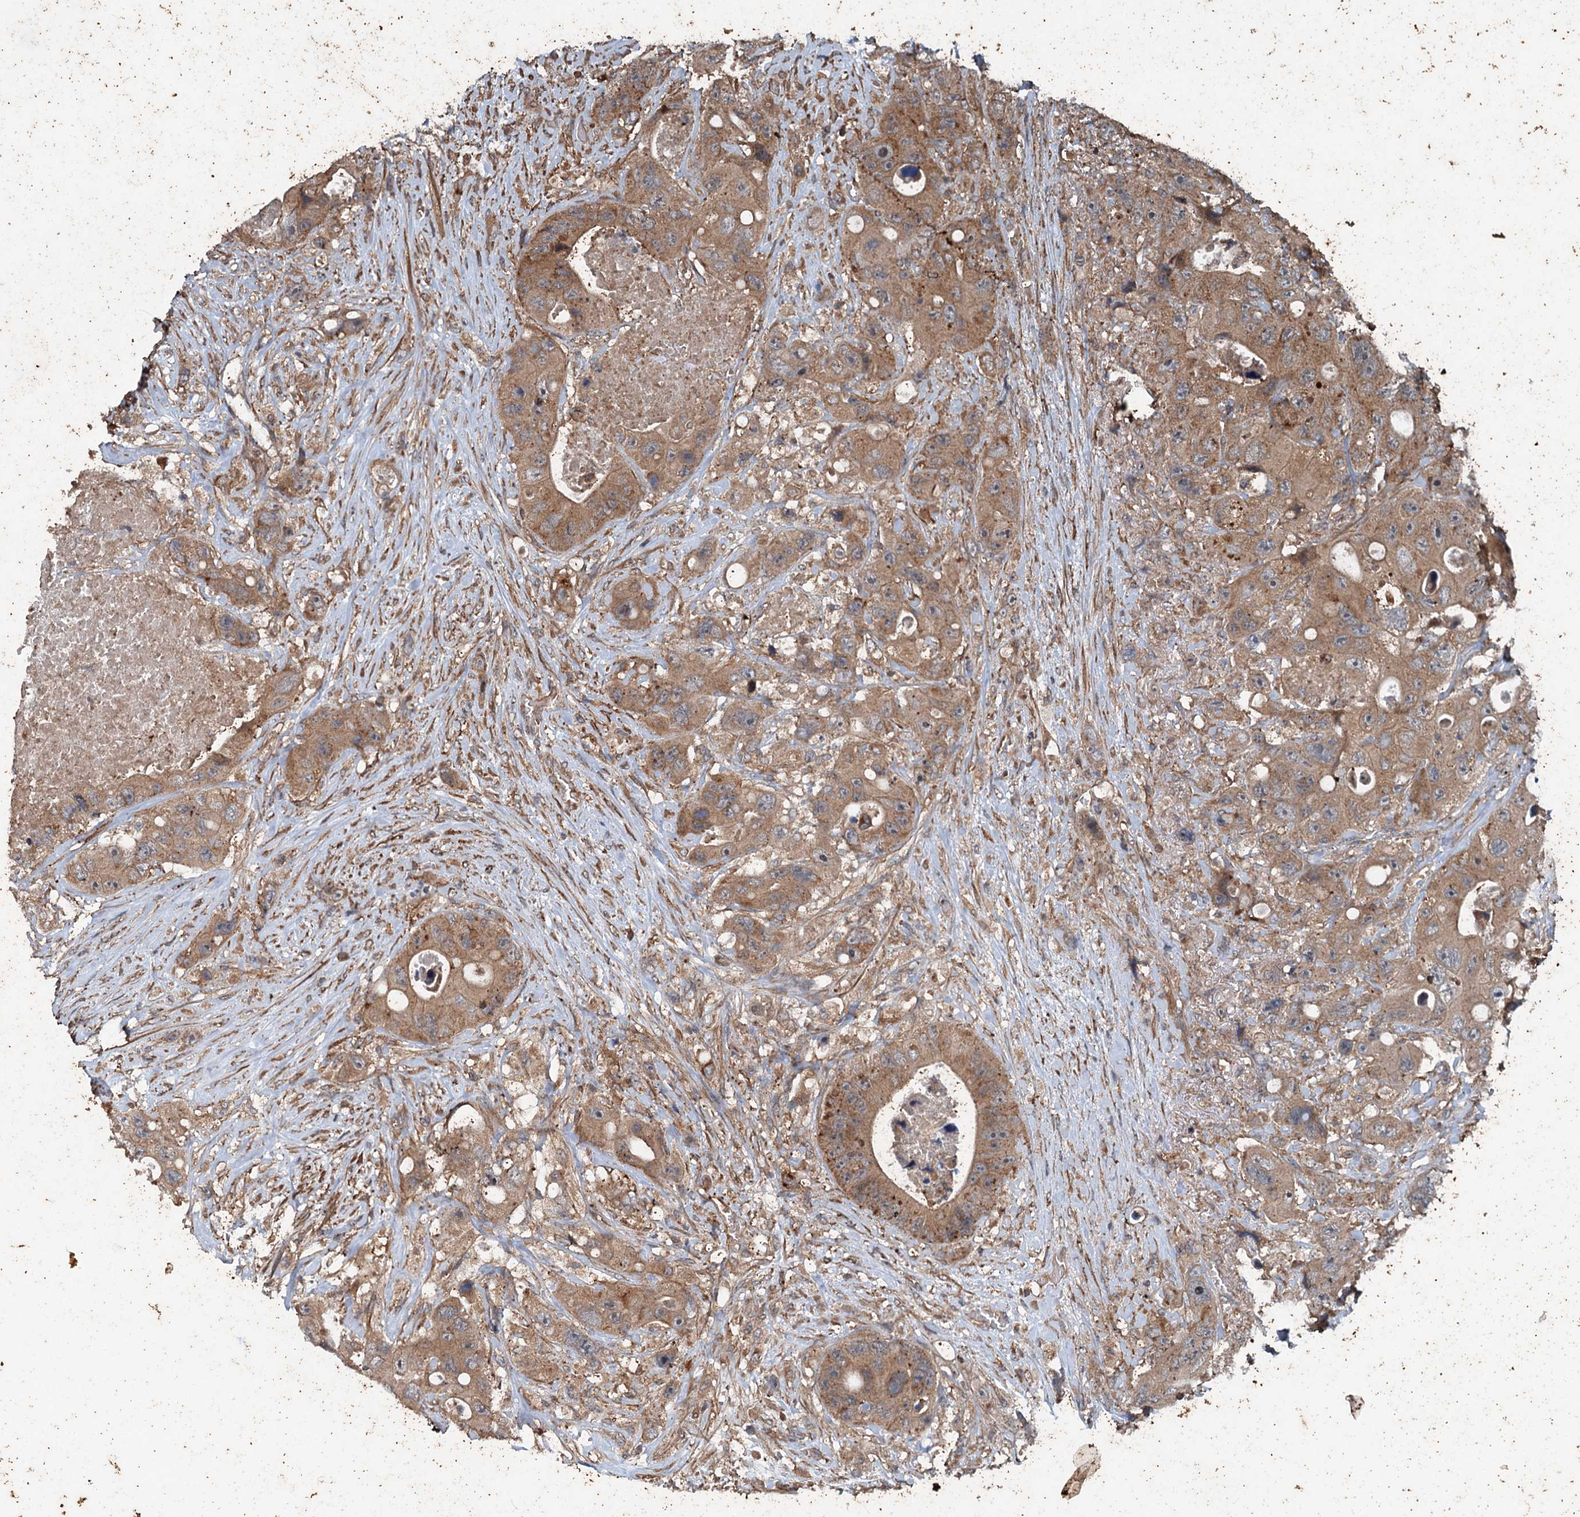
{"staining": {"intensity": "moderate", "quantity": ">75%", "location": "cytoplasmic/membranous"}, "tissue": "colorectal cancer", "cell_type": "Tumor cells", "image_type": "cancer", "snomed": [{"axis": "morphology", "description": "Adenocarcinoma, NOS"}, {"axis": "topography", "description": "Colon"}], "caption": "Adenocarcinoma (colorectal) tissue displays moderate cytoplasmic/membranous positivity in about >75% of tumor cells, visualized by immunohistochemistry. (Stains: DAB in brown, nuclei in blue, Microscopy: brightfield microscopy at high magnification).", "gene": "TEDC1", "patient": {"sex": "female", "age": 46}}